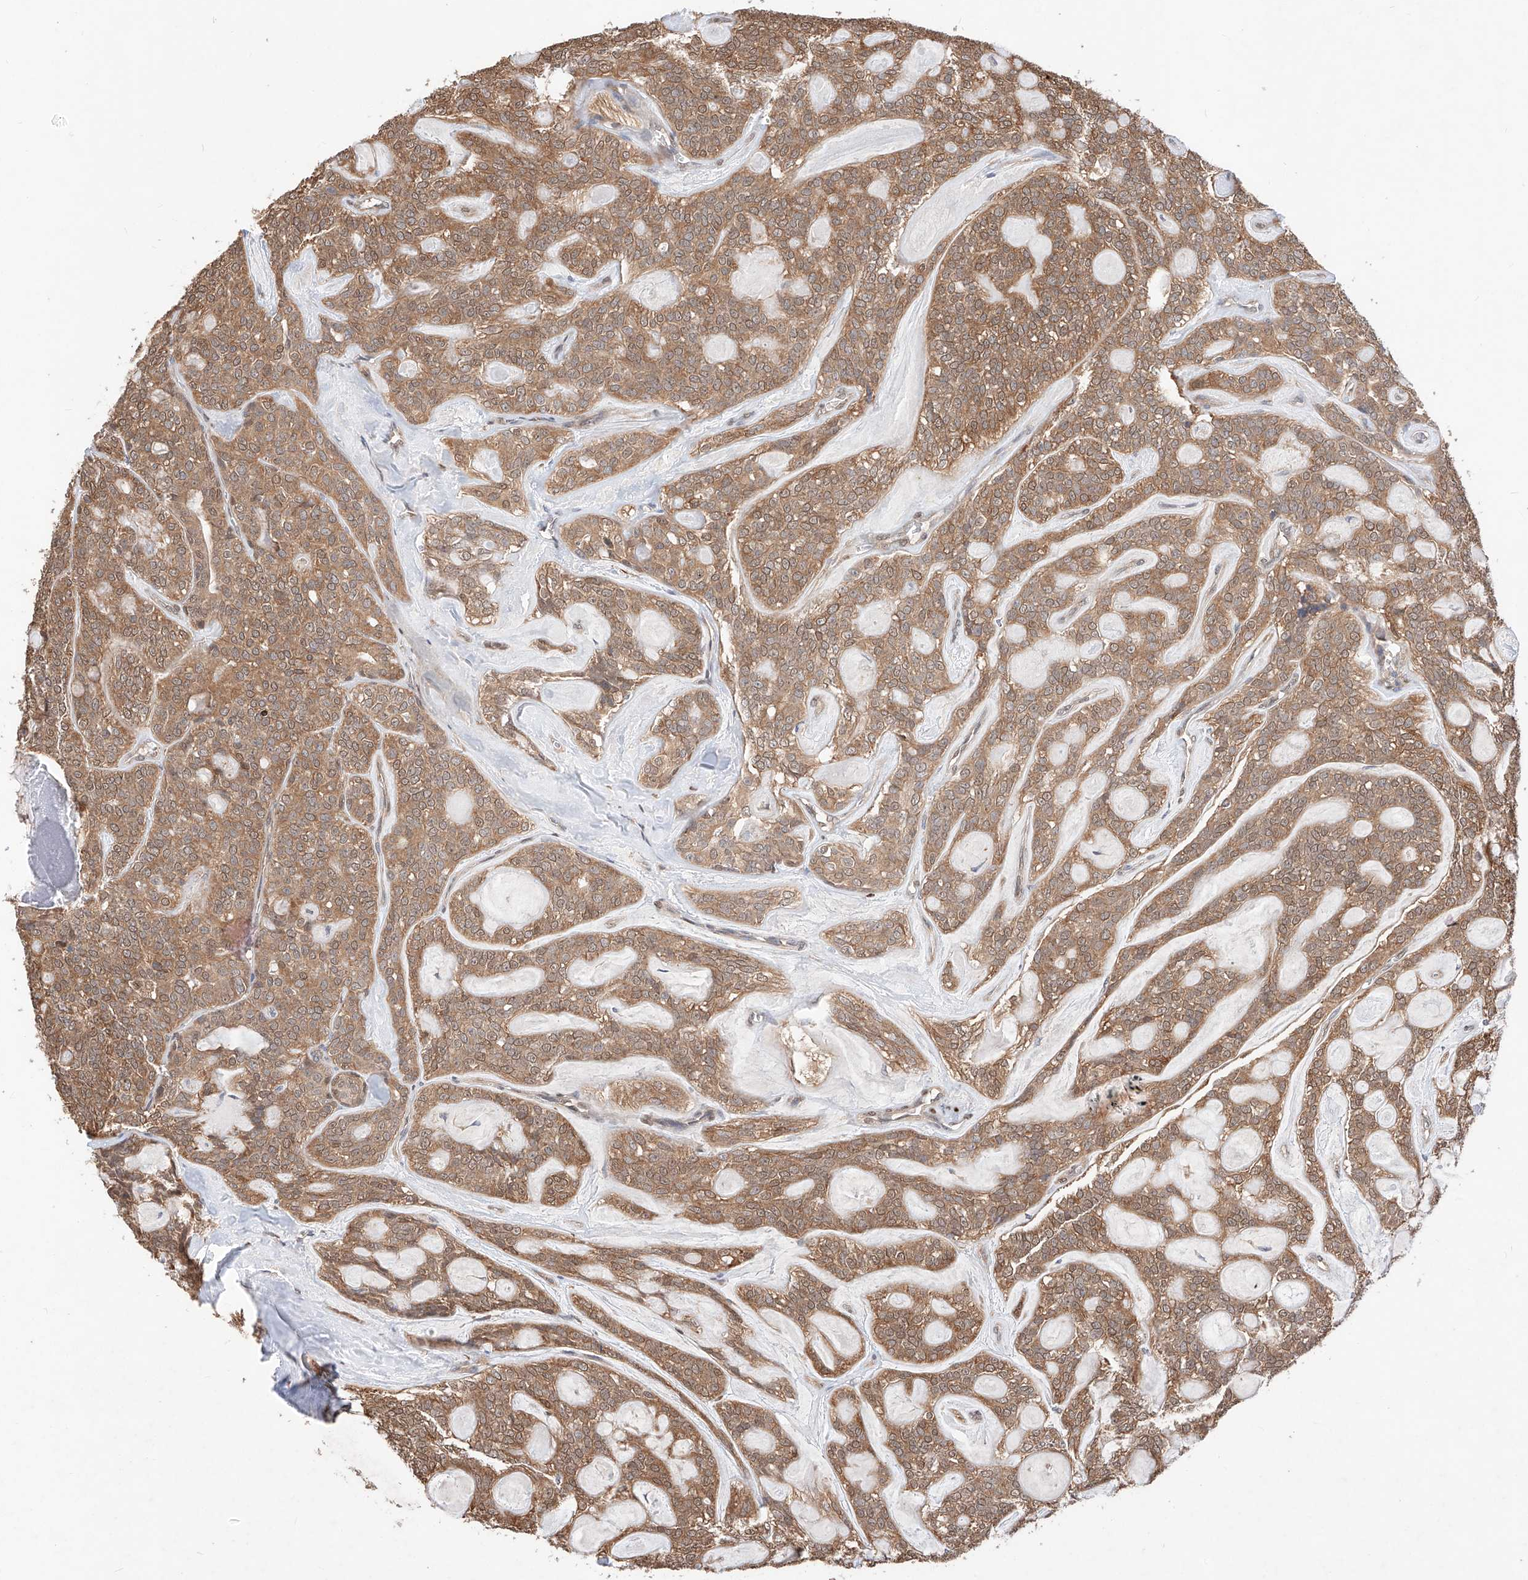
{"staining": {"intensity": "moderate", "quantity": ">75%", "location": "cytoplasmic/membranous,nuclear"}, "tissue": "head and neck cancer", "cell_type": "Tumor cells", "image_type": "cancer", "snomed": [{"axis": "morphology", "description": "Adenocarcinoma, NOS"}, {"axis": "topography", "description": "Head-Neck"}], "caption": "Immunohistochemical staining of human adenocarcinoma (head and neck) shows medium levels of moderate cytoplasmic/membranous and nuclear protein staining in about >75% of tumor cells. The staining is performed using DAB (3,3'-diaminobenzidine) brown chromogen to label protein expression. The nuclei are counter-stained blue using hematoxylin.", "gene": "ZSCAN4", "patient": {"sex": "male", "age": 66}}